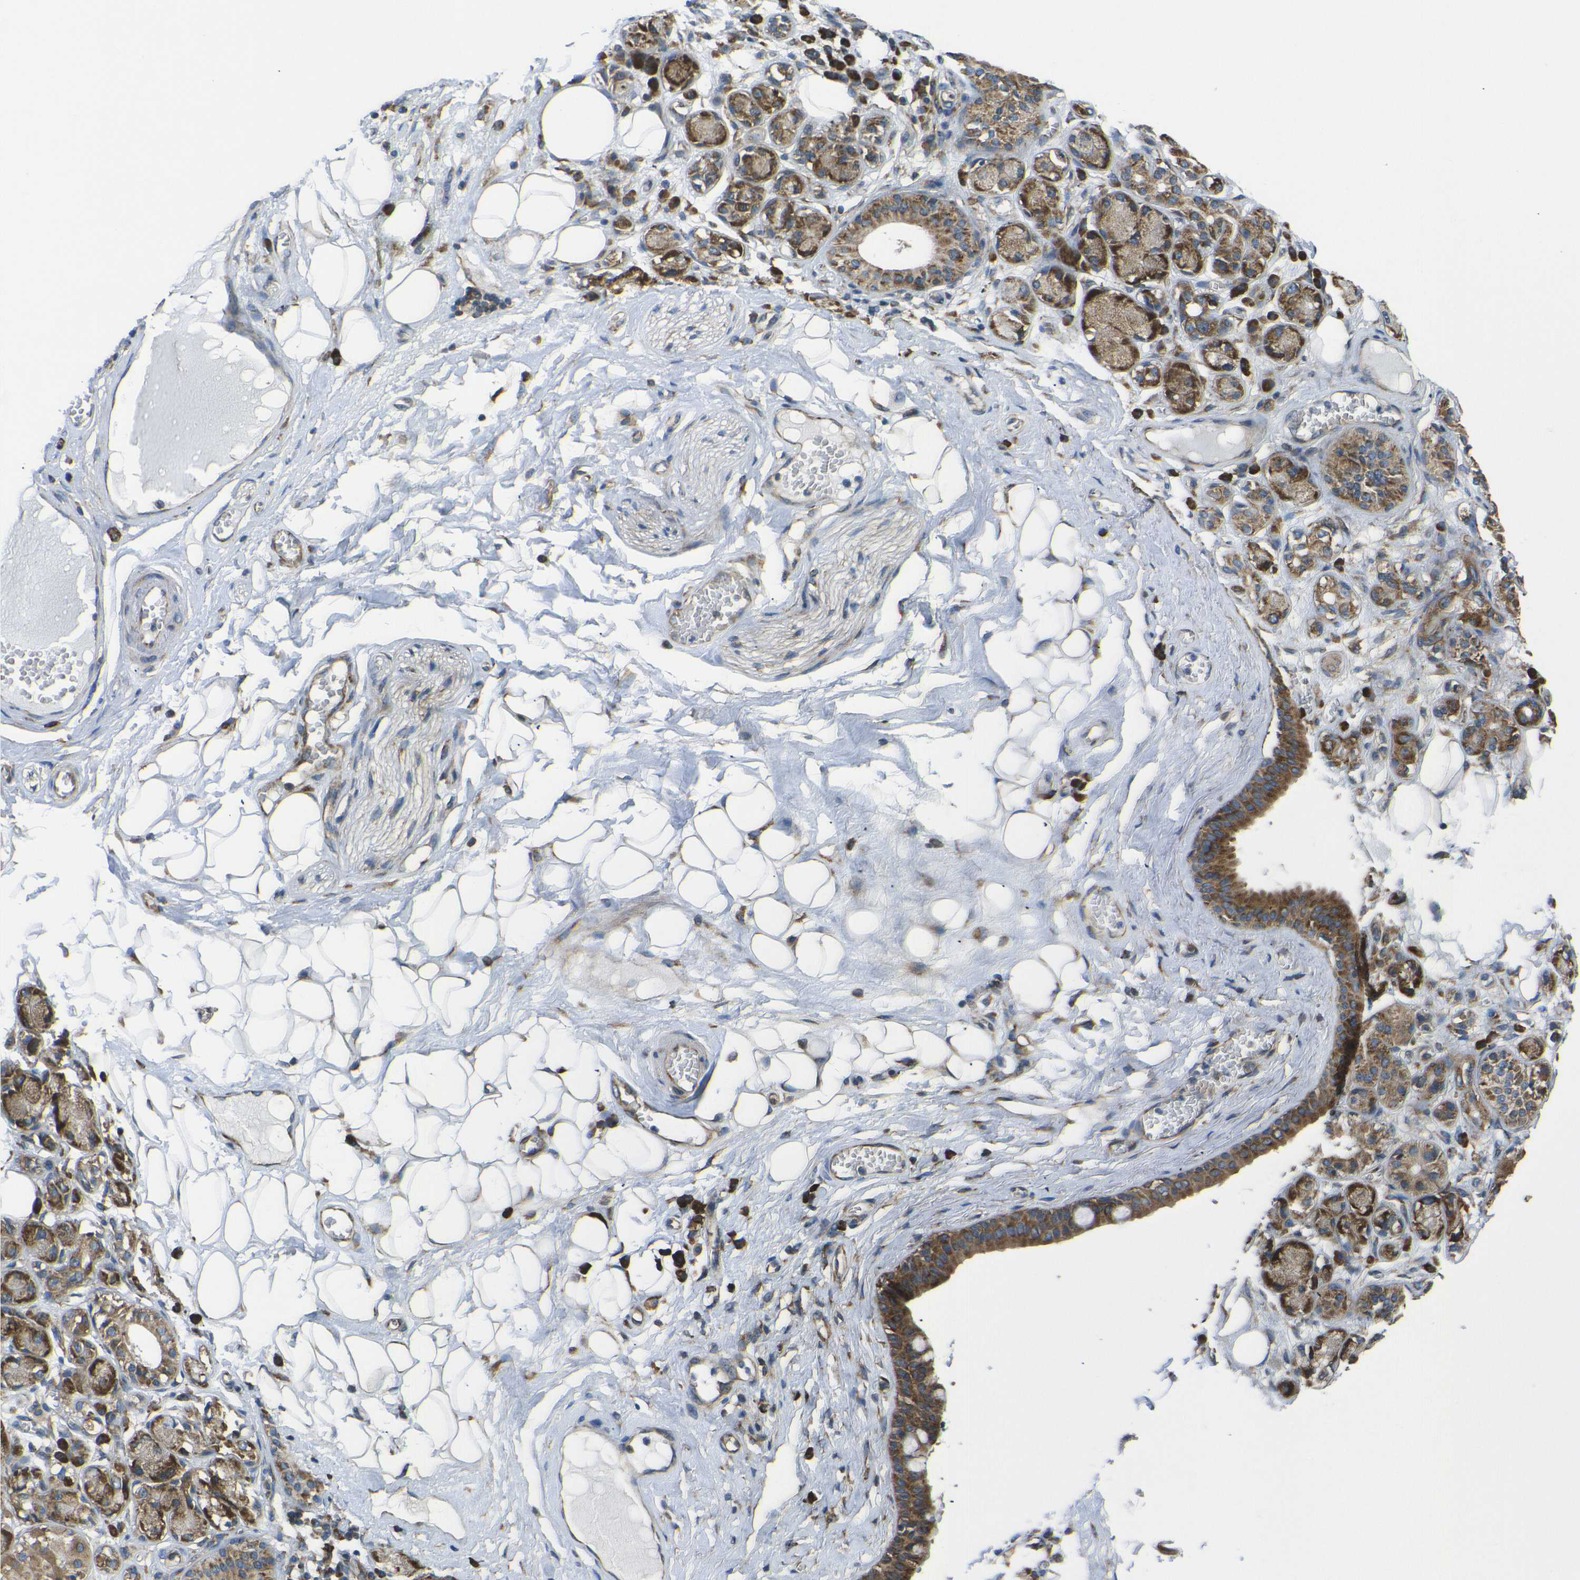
{"staining": {"intensity": "weak", "quantity": ">75%", "location": "cytoplasmic/membranous"}, "tissue": "adipose tissue", "cell_type": "Adipocytes", "image_type": "normal", "snomed": [{"axis": "morphology", "description": "Normal tissue, NOS"}, {"axis": "morphology", "description": "Inflammation, NOS"}, {"axis": "topography", "description": "Salivary gland"}, {"axis": "topography", "description": "Peripheral nerve tissue"}], "caption": "Protein expression analysis of benign human adipose tissue reveals weak cytoplasmic/membranous expression in approximately >75% of adipocytes. Nuclei are stained in blue.", "gene": "RPSA", "patient": {"sex": "female", "age": 75}}